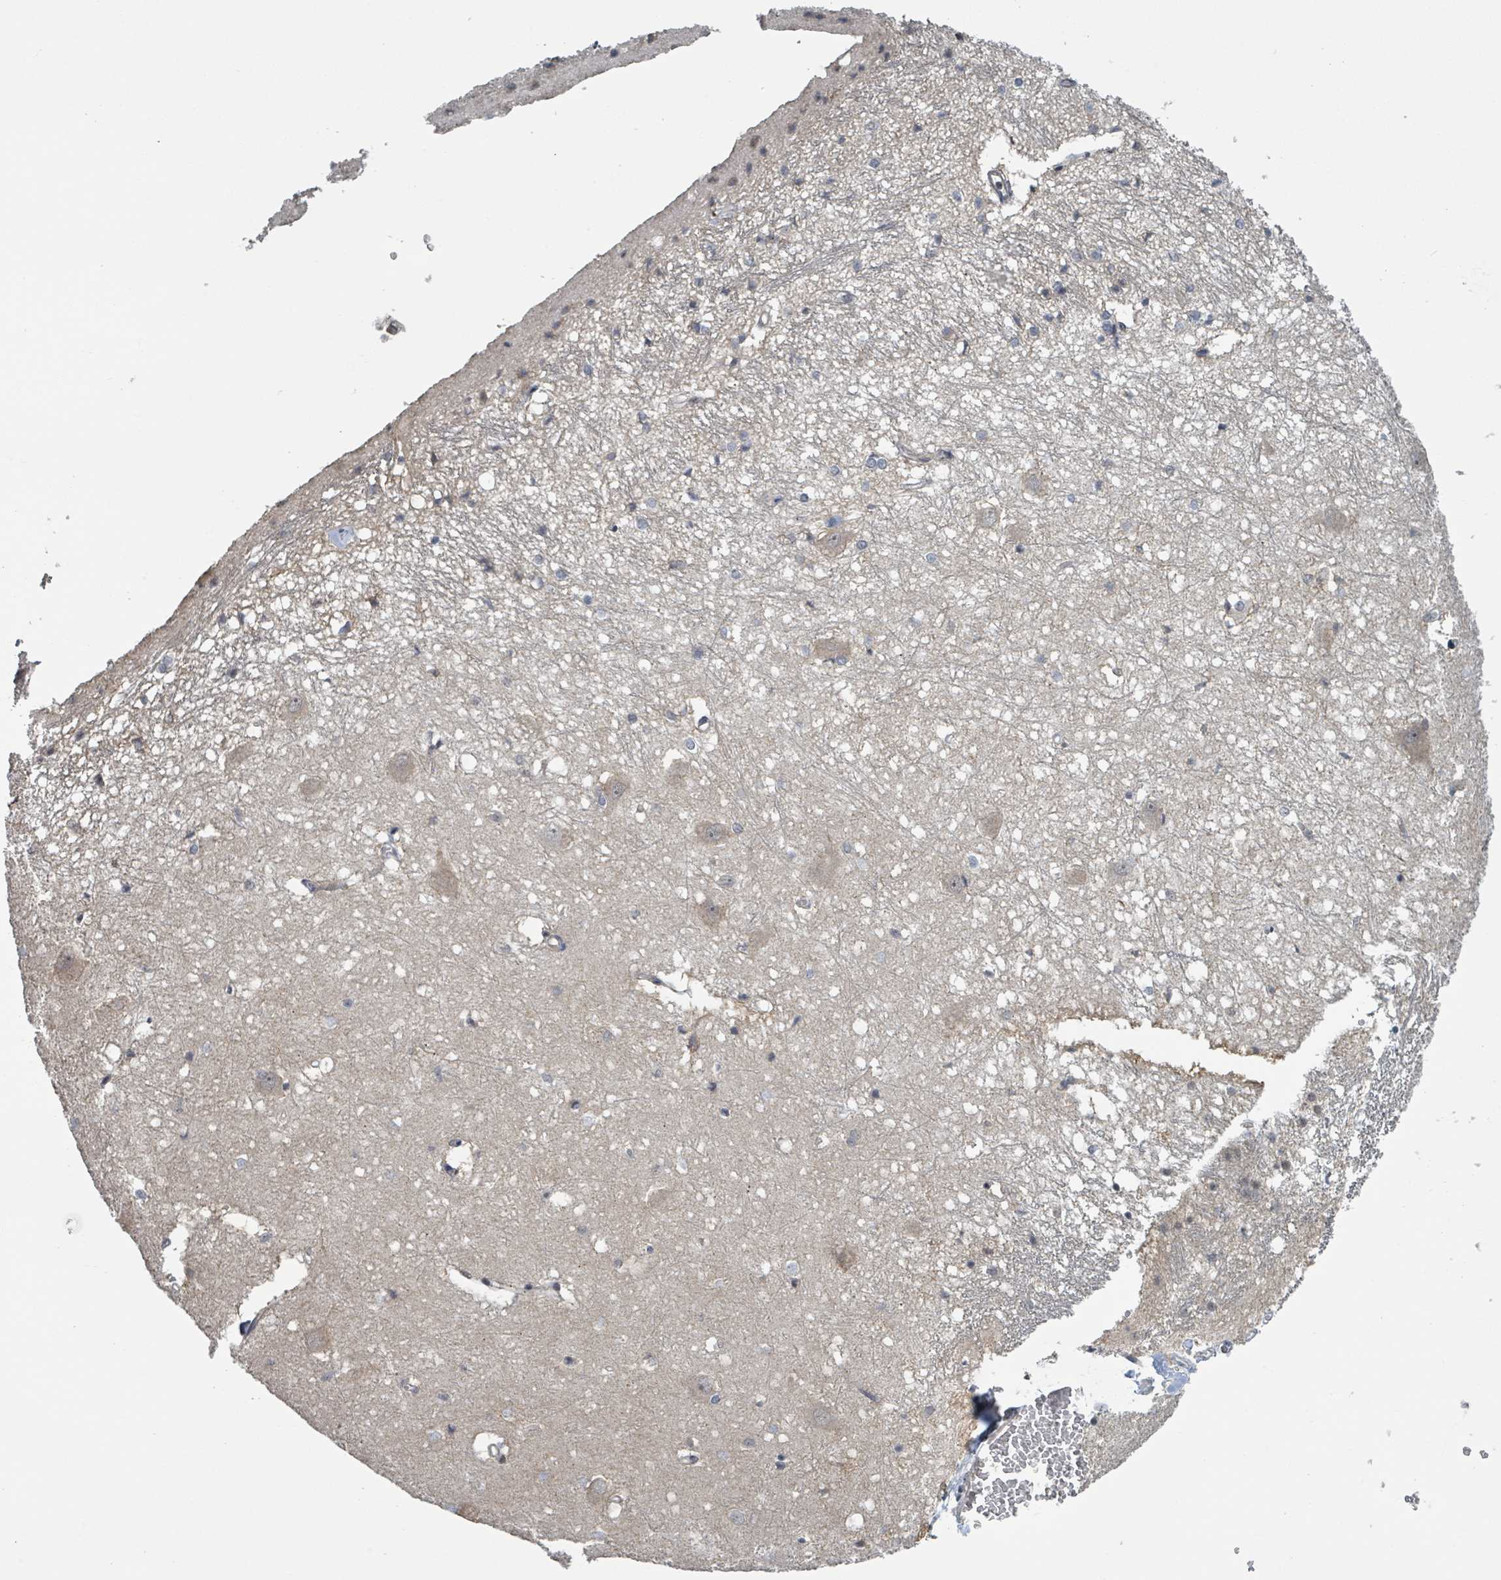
{"staining": {"intensity": "weak", "quantity": "<25%", "location": "cytoplasmic/membranous"}, "tissue": "caudate", "cell_type": "Glial cells", "image_type": "normal", "snomed": [{"axis": "morphology", "description": "Normal tissue, NOS"}, {"axis": "topography", "description": "Lateral ventricle wall"}], "caption": "There is no significant expression in glial cells of caudate.", "gene": "ZBTB14", "patient": {"sex": "male", "age": 37}}